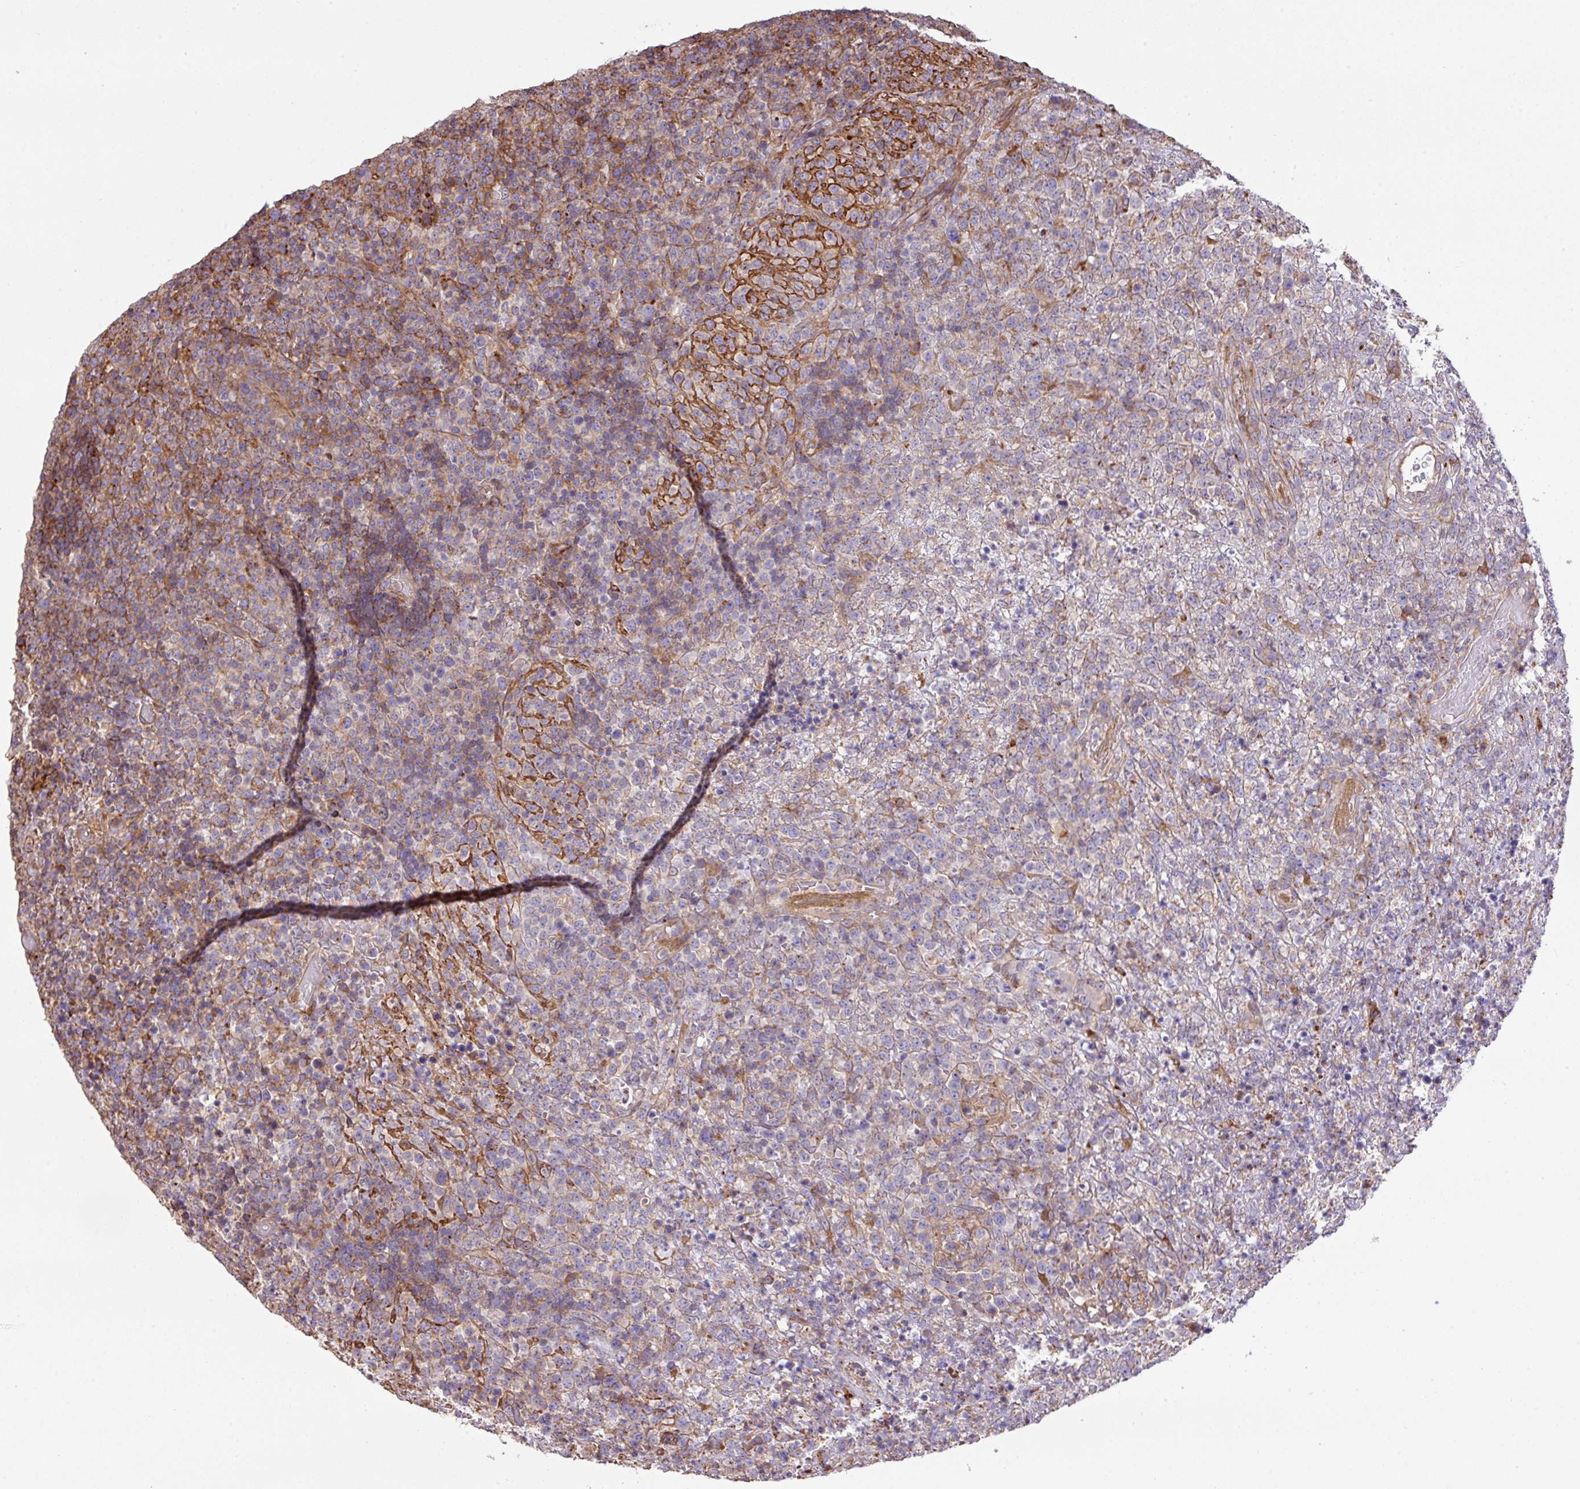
{"staining": {"intensity": "moderate", "quantity": "<25%", "location": "cytoplasmic/membranous"}, "tissue": "lymphoma", "cell_type": "Tumor cells", "image_type": "cancer", "snomed": [{"axis": "morphology", "description": "Malignant lymphoma, non-Hodgkin's type, High grade"}, {"axis": "topography", "description": "Colon"}], "caption": "Malignant lymphoma, non-Hodgkin's type (high-grade) tissue reveals moderate cytoplasmic/membranous expression in about <25% of tumor cells", "gene": "LRRC41", "patient": {"sex": "female", "age": 53}}